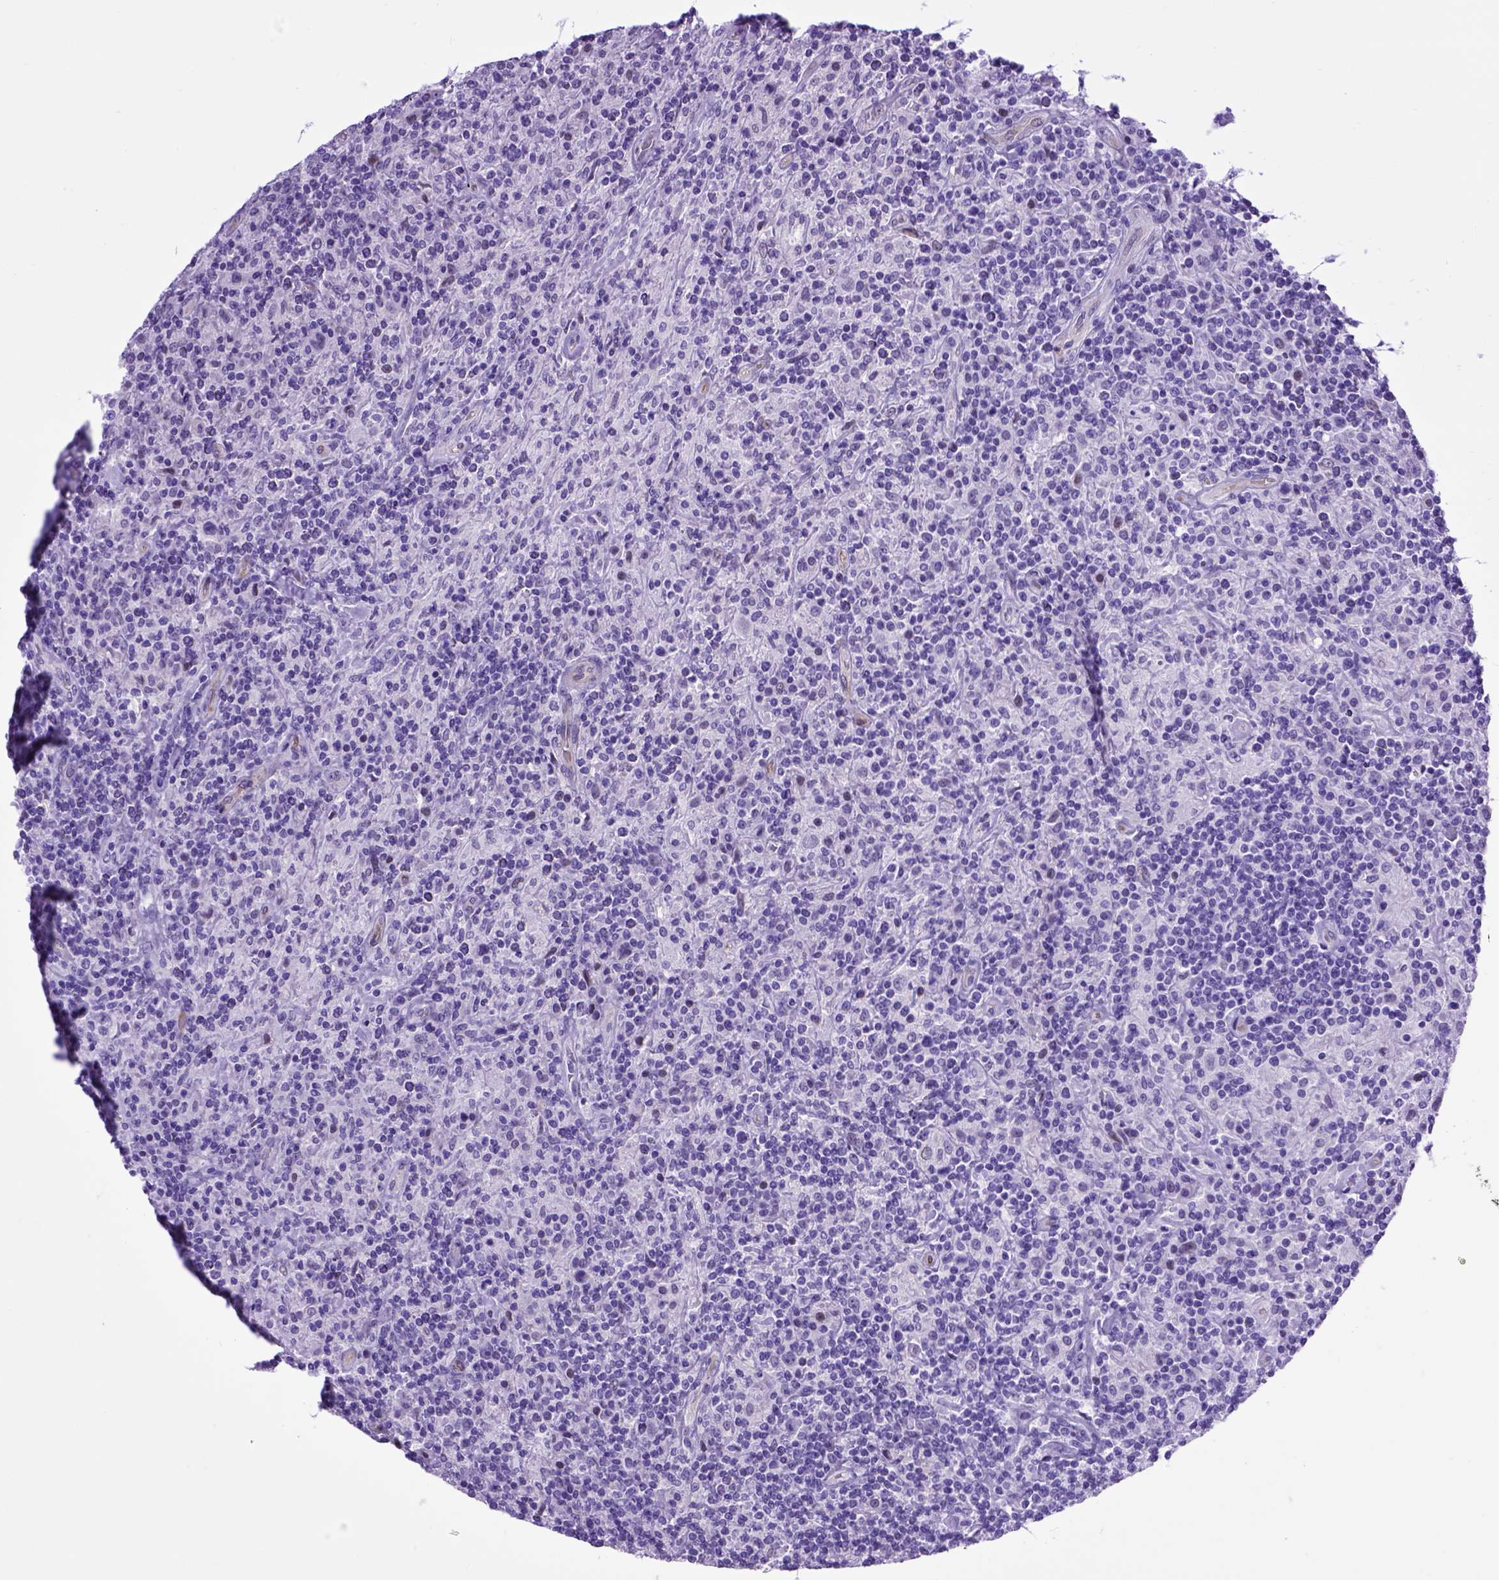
{"staining": {"intensity": "negative", "quantity": "none", "location": "none"}, "tissue": "lymphoma", "cell_type": "Tumor cells", "image_type": "cancer", "snomed": [{"axis": "morphology", "description": "Hodgkin's disease, NOS"}, {"axis": "topography", "description": "Lymph node"}], "caption": "Lymphoma stained for a protein using IHC displays no staining tumor cells.", "gene": "ADAM12", "patient": {"sex": "male", "age": 70}}